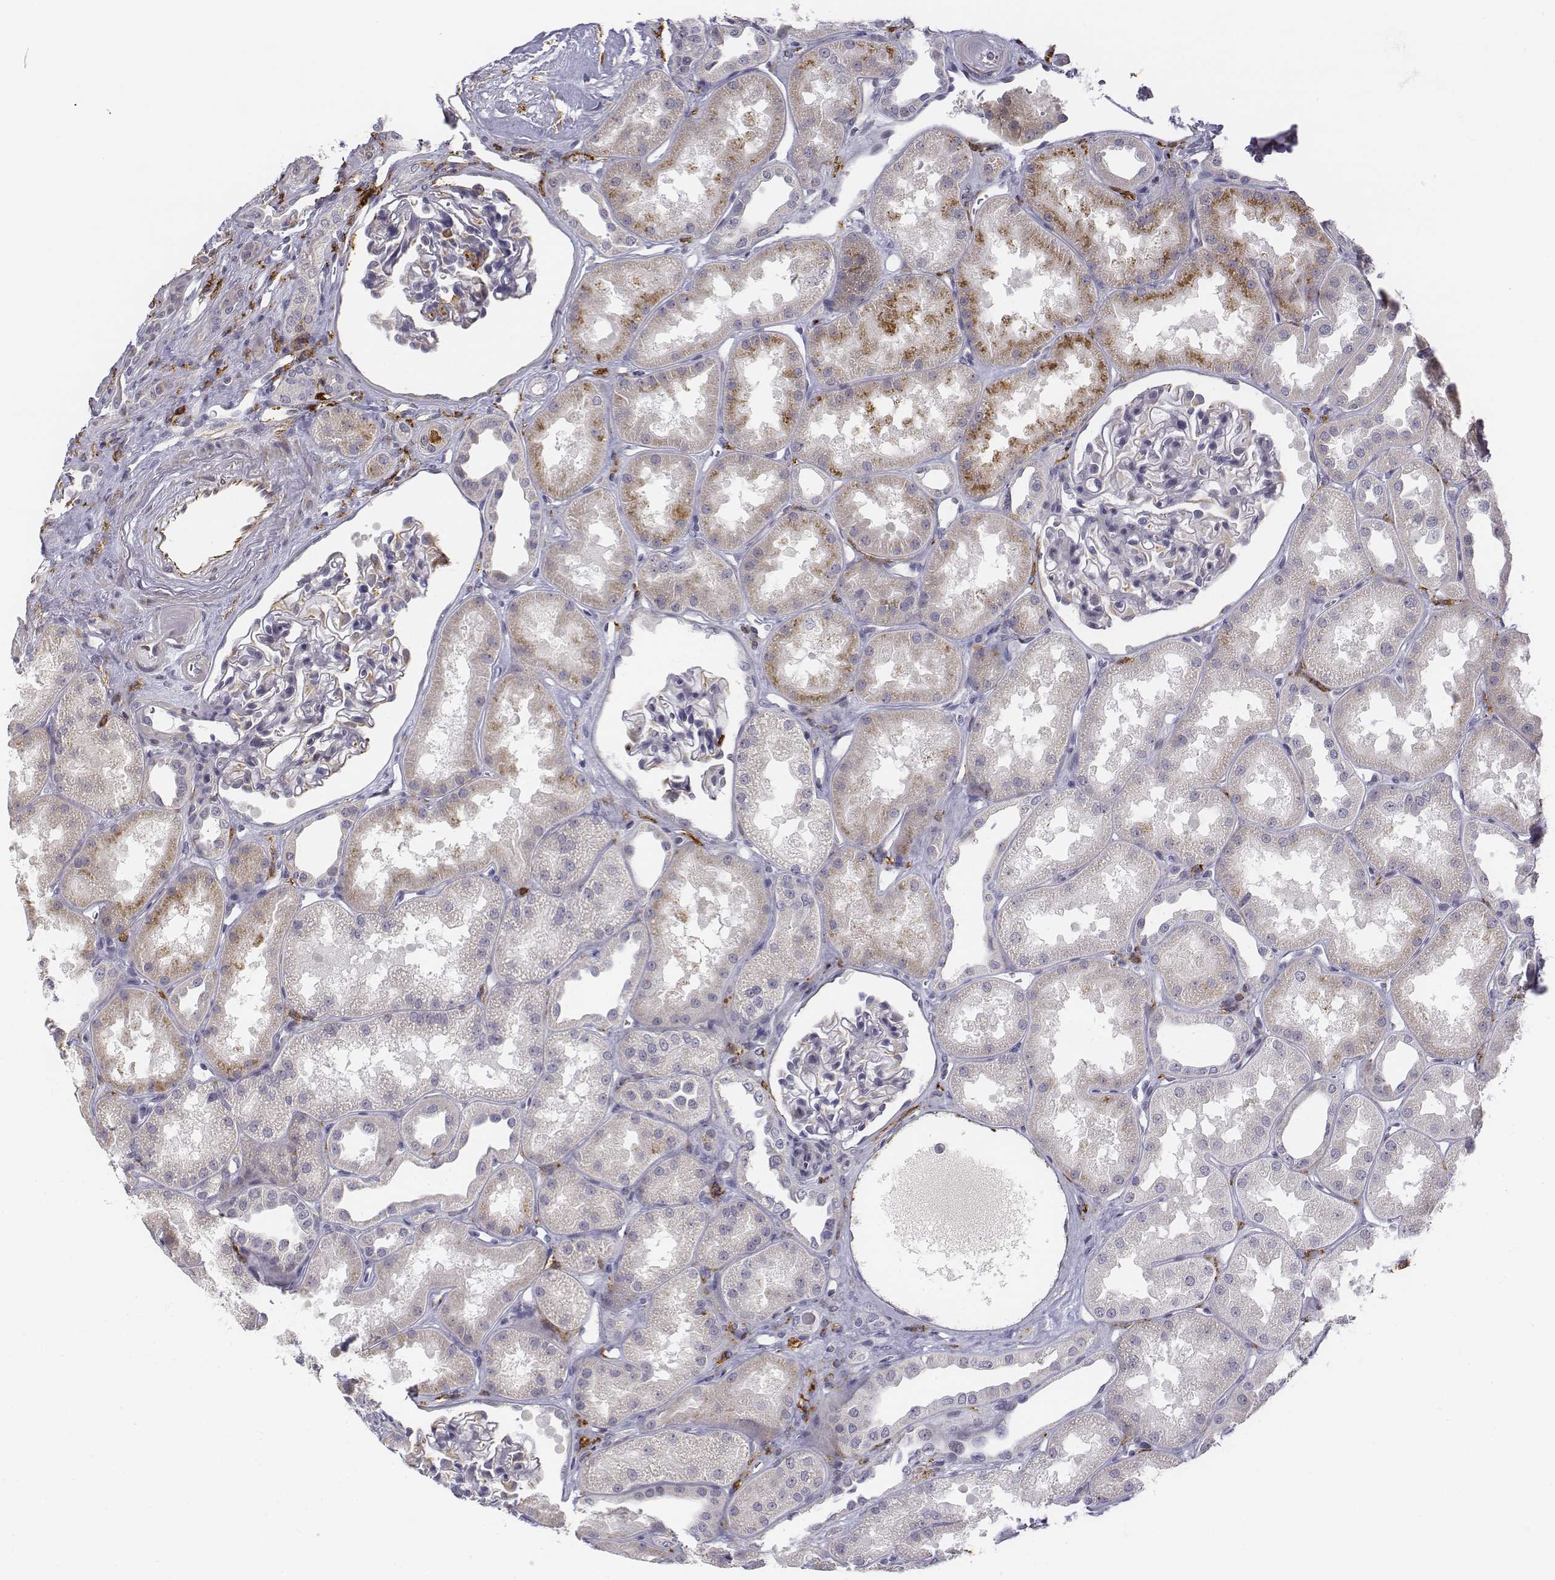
{"staining": {"intensity": "negative", "quantity": "none", "location": "none"}, "tissue": "kidney", "cell_type": "Cells in glomeruli", "image_type": "normal", "snomed": [{"axis": "morphology", "description": "Normal tissue, NOS"}, {"axis": "topography", "description": "Kidney"}], "caption": "Immunohistochemistry (IHC) photomicrograph of unremarkable kidney: human kidney stained with DAB (3,3'-diaminobenzidine) shows no significant protein staining in cells in glomeruli.", "gene": "CD14", "patient": {"sex": "male", "age": 61}}